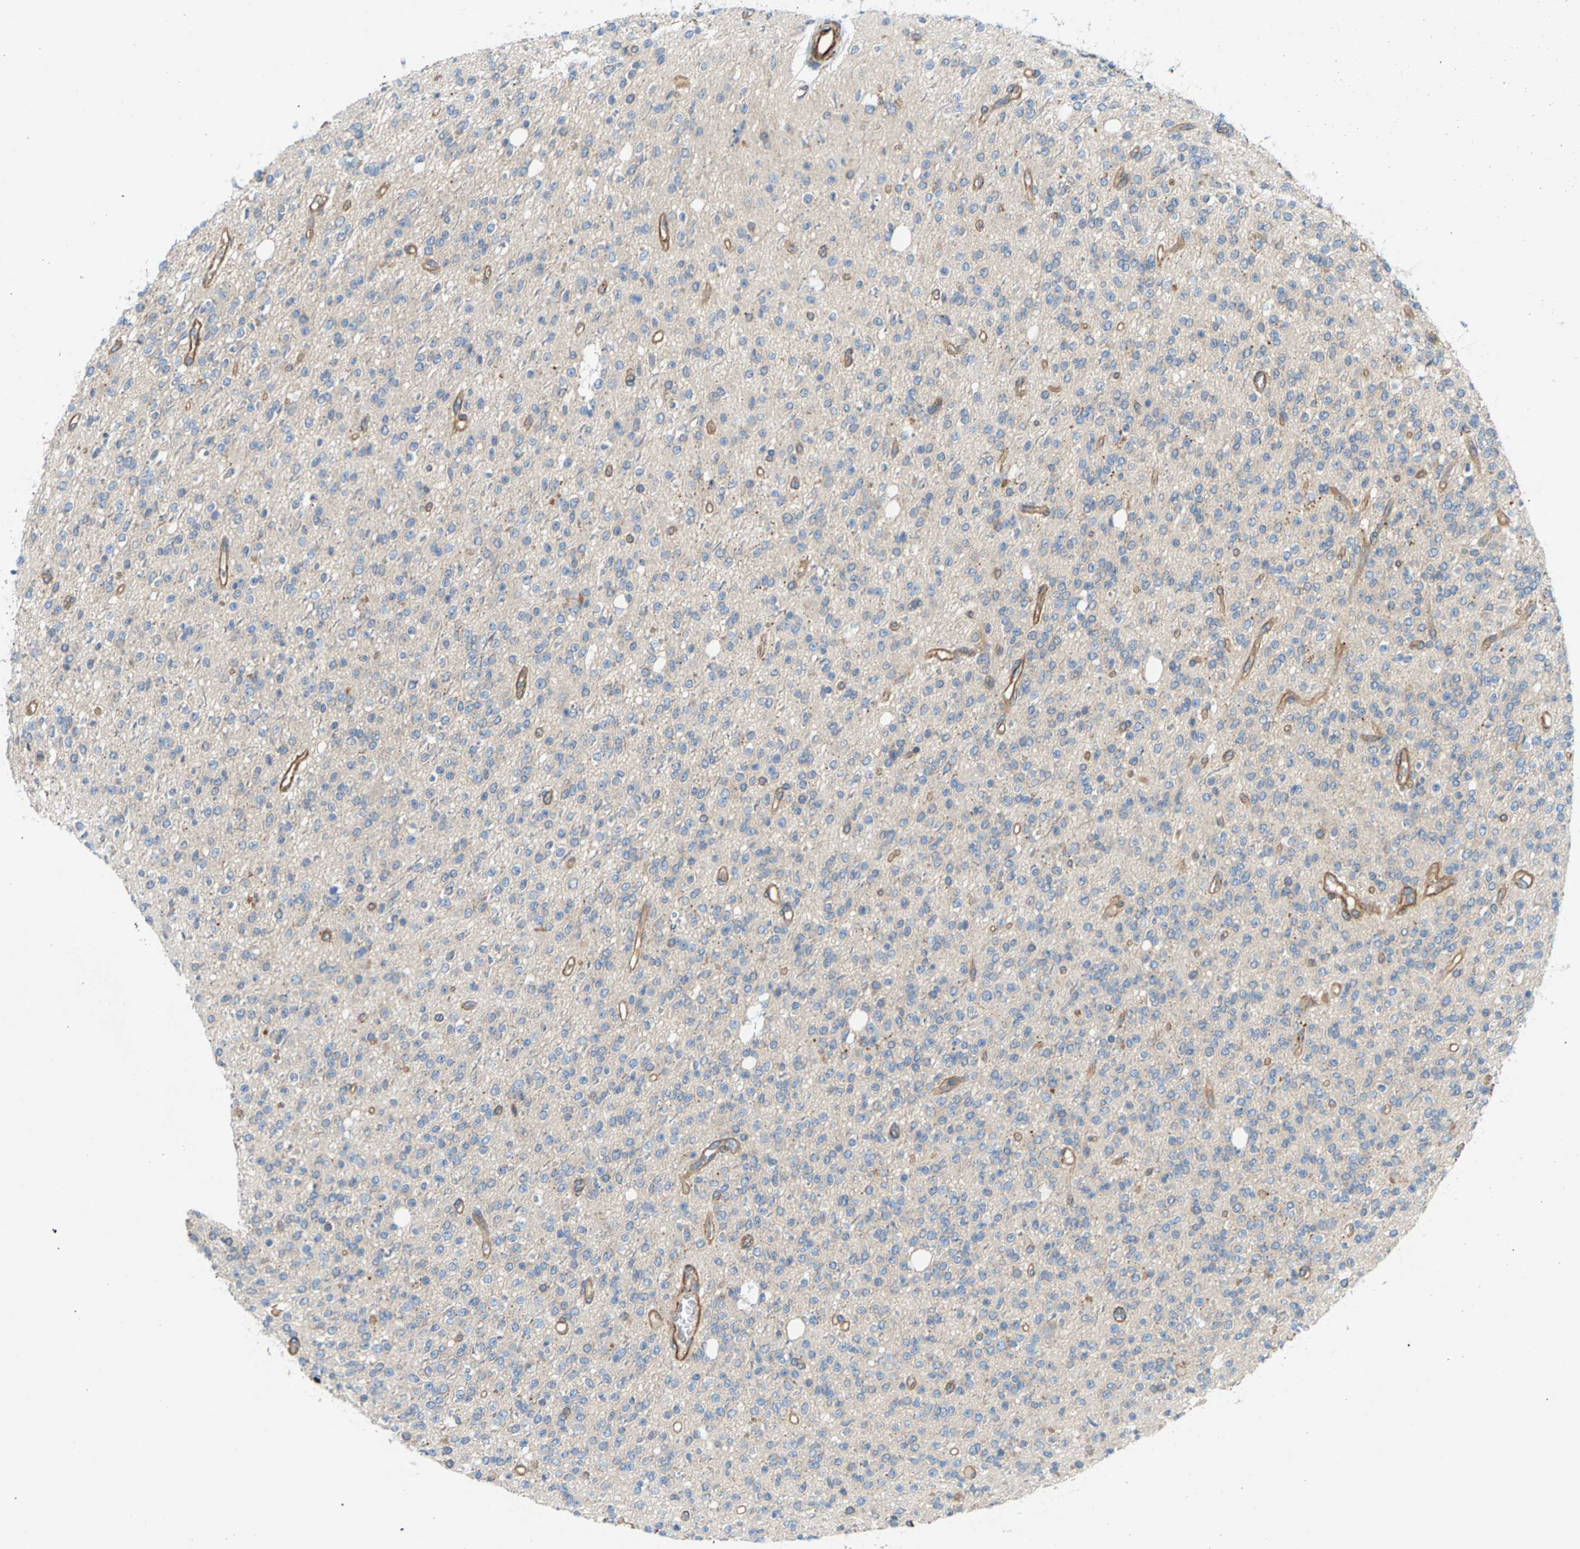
{"staining": {"intensity": "negative", "quantity": "none", "location": "none"}, "tissue": "glioma", "cell_type": "Tumor cells", "image_type": "cancer", "snomed": [{"axis": "morphology", "description": "Glioma, malignant, High grade"}, {"axis": "topography", "description": "Brain"}], "caption": "The immunohistochemistry (IHC) image has no significant expression in tumor cells of malignant glioma (high-grade) tissue.", "gene": "PDCL", "patient": {"sex": "male", "age": 34}}